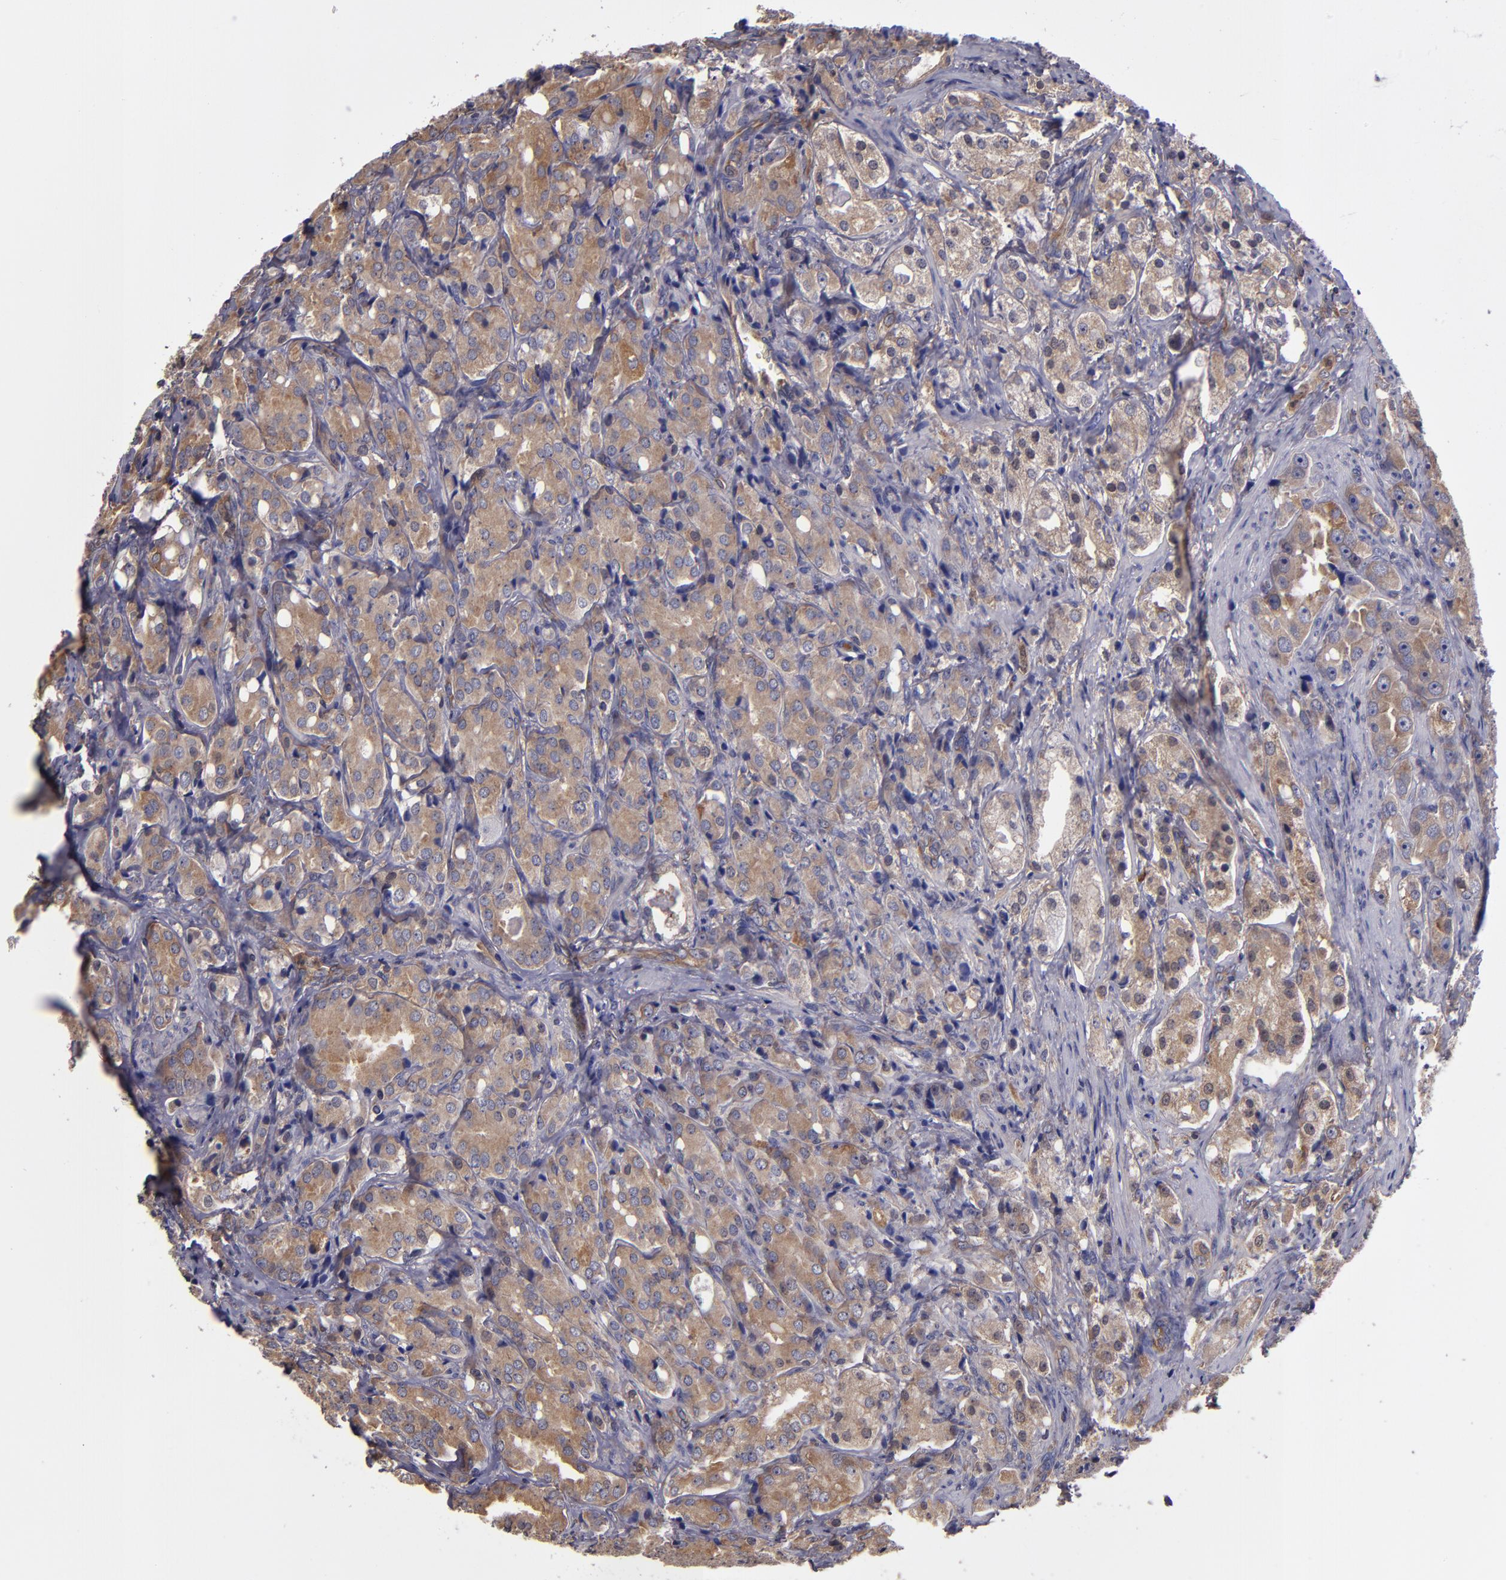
{"staining": {"intensity": "moderate", "quantity": ">75%", "location": "cytoplasmic/membranous"}, "tissue": "prostate cancer", "cell_type": "Tumor cells", "image_type": "cancer", "snomed": [{"axis": "morphology", "description": "Adenocarcinoma, High grade"}, {"axis": "topography", "description": "Prostate"}], "caption": "Protein expression analysis of prostate high-grade adenocarcinoma reveals moderate cytoplasmic/membranous staining in approximately >75% of tumor cells.", "gene": "CARS1", "patient": {"sex": "male", "age": 68}}